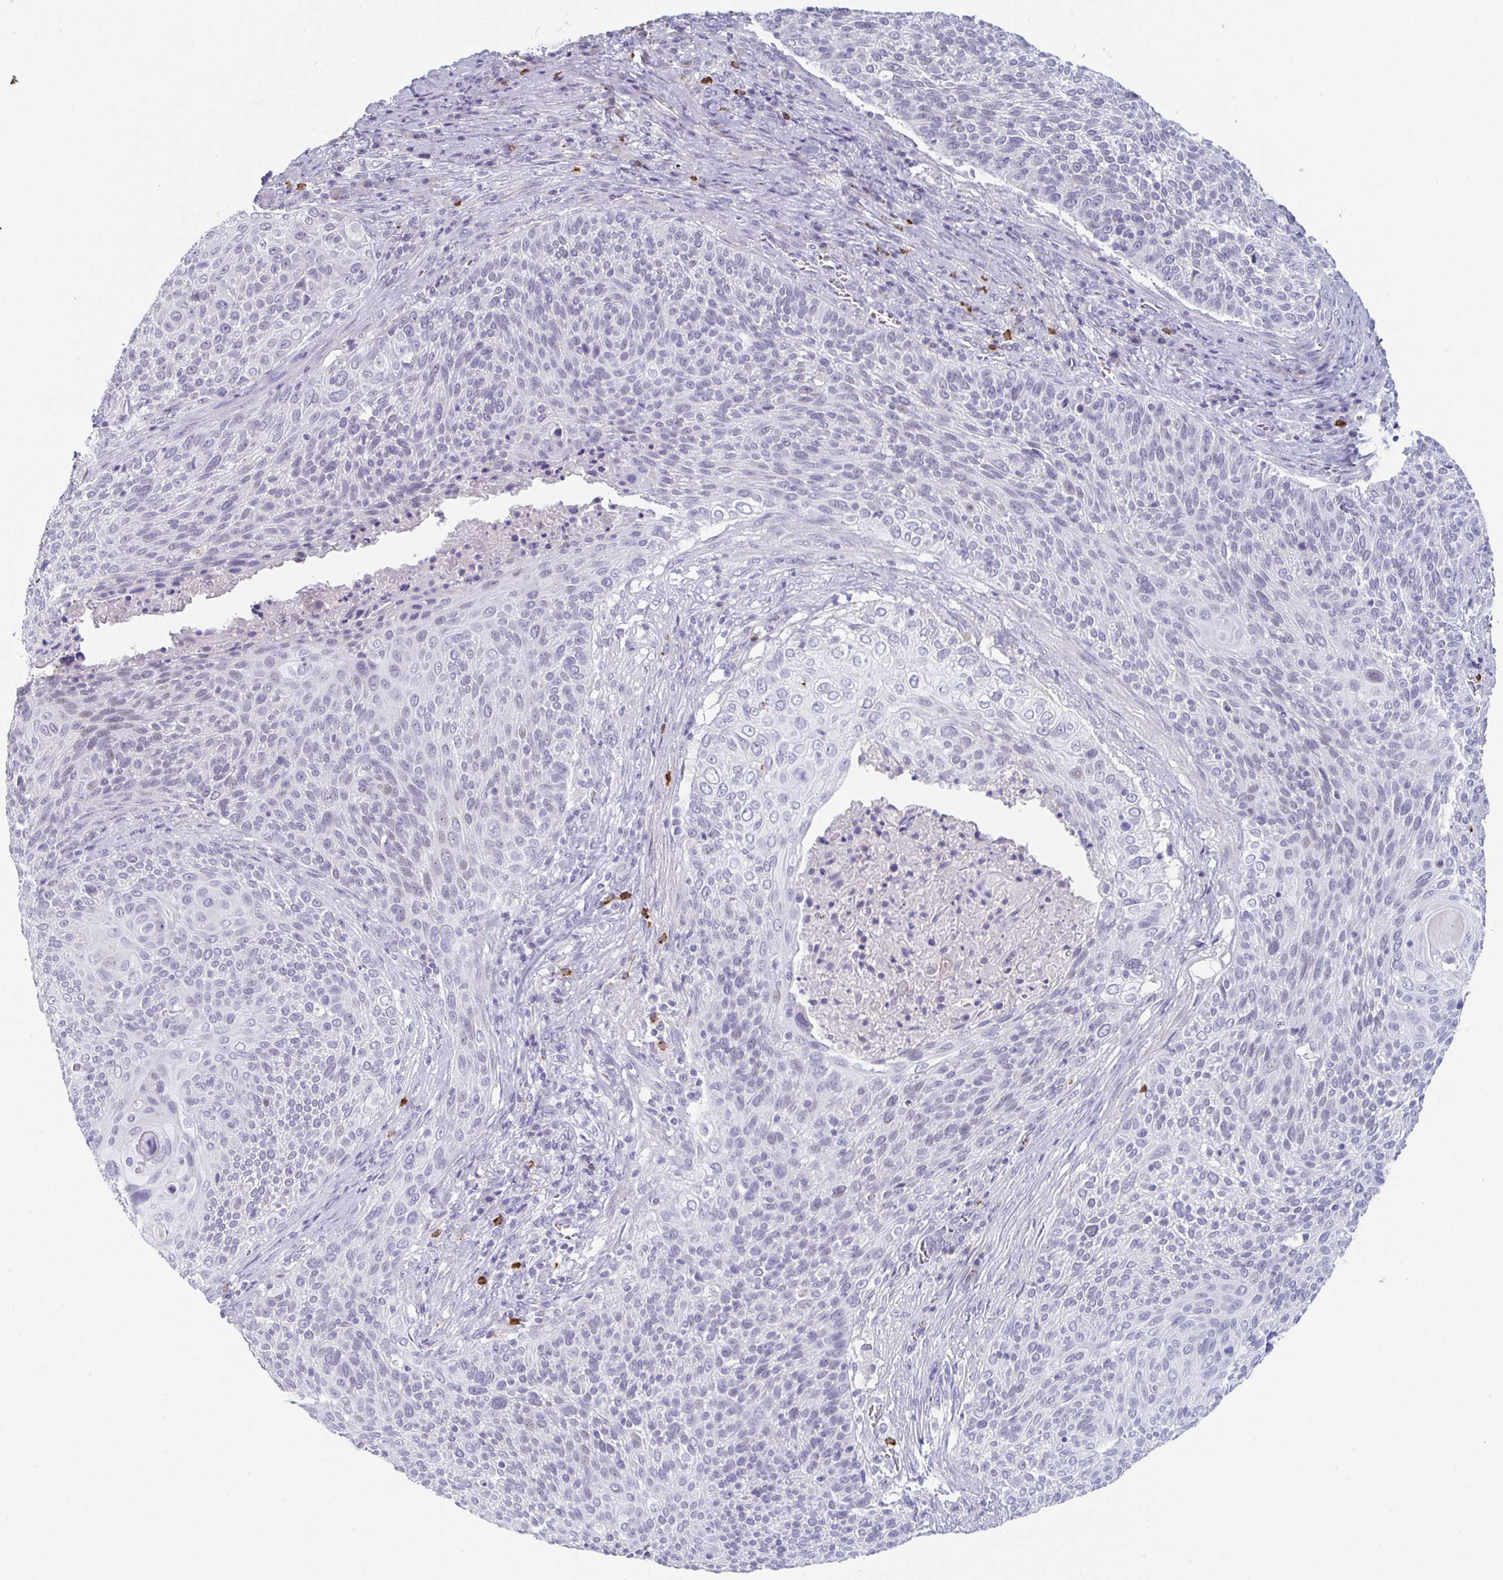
{"staining": {"intensity": "negative", "quantity": "none", "location": "none"}, "tissue": "cervical cancer", "cell_type": "Tumor cells", "image_type": "cancer", "snomed": [{"axis": "morphology", "description": "Squamous cell carcinoma, NOS"}, {"axis": "topography", "description": "Cervix"}], "caption": "An immunohistochemistry (IHC) histopathology image of cervical cancer (squamous cell carcinoma) is shown. There is no staining in tumor cells of cervical cancer (squamous cell carcinoma).", "gene": "RUBCN", "patient": {"sex": "female", "age": 31}}